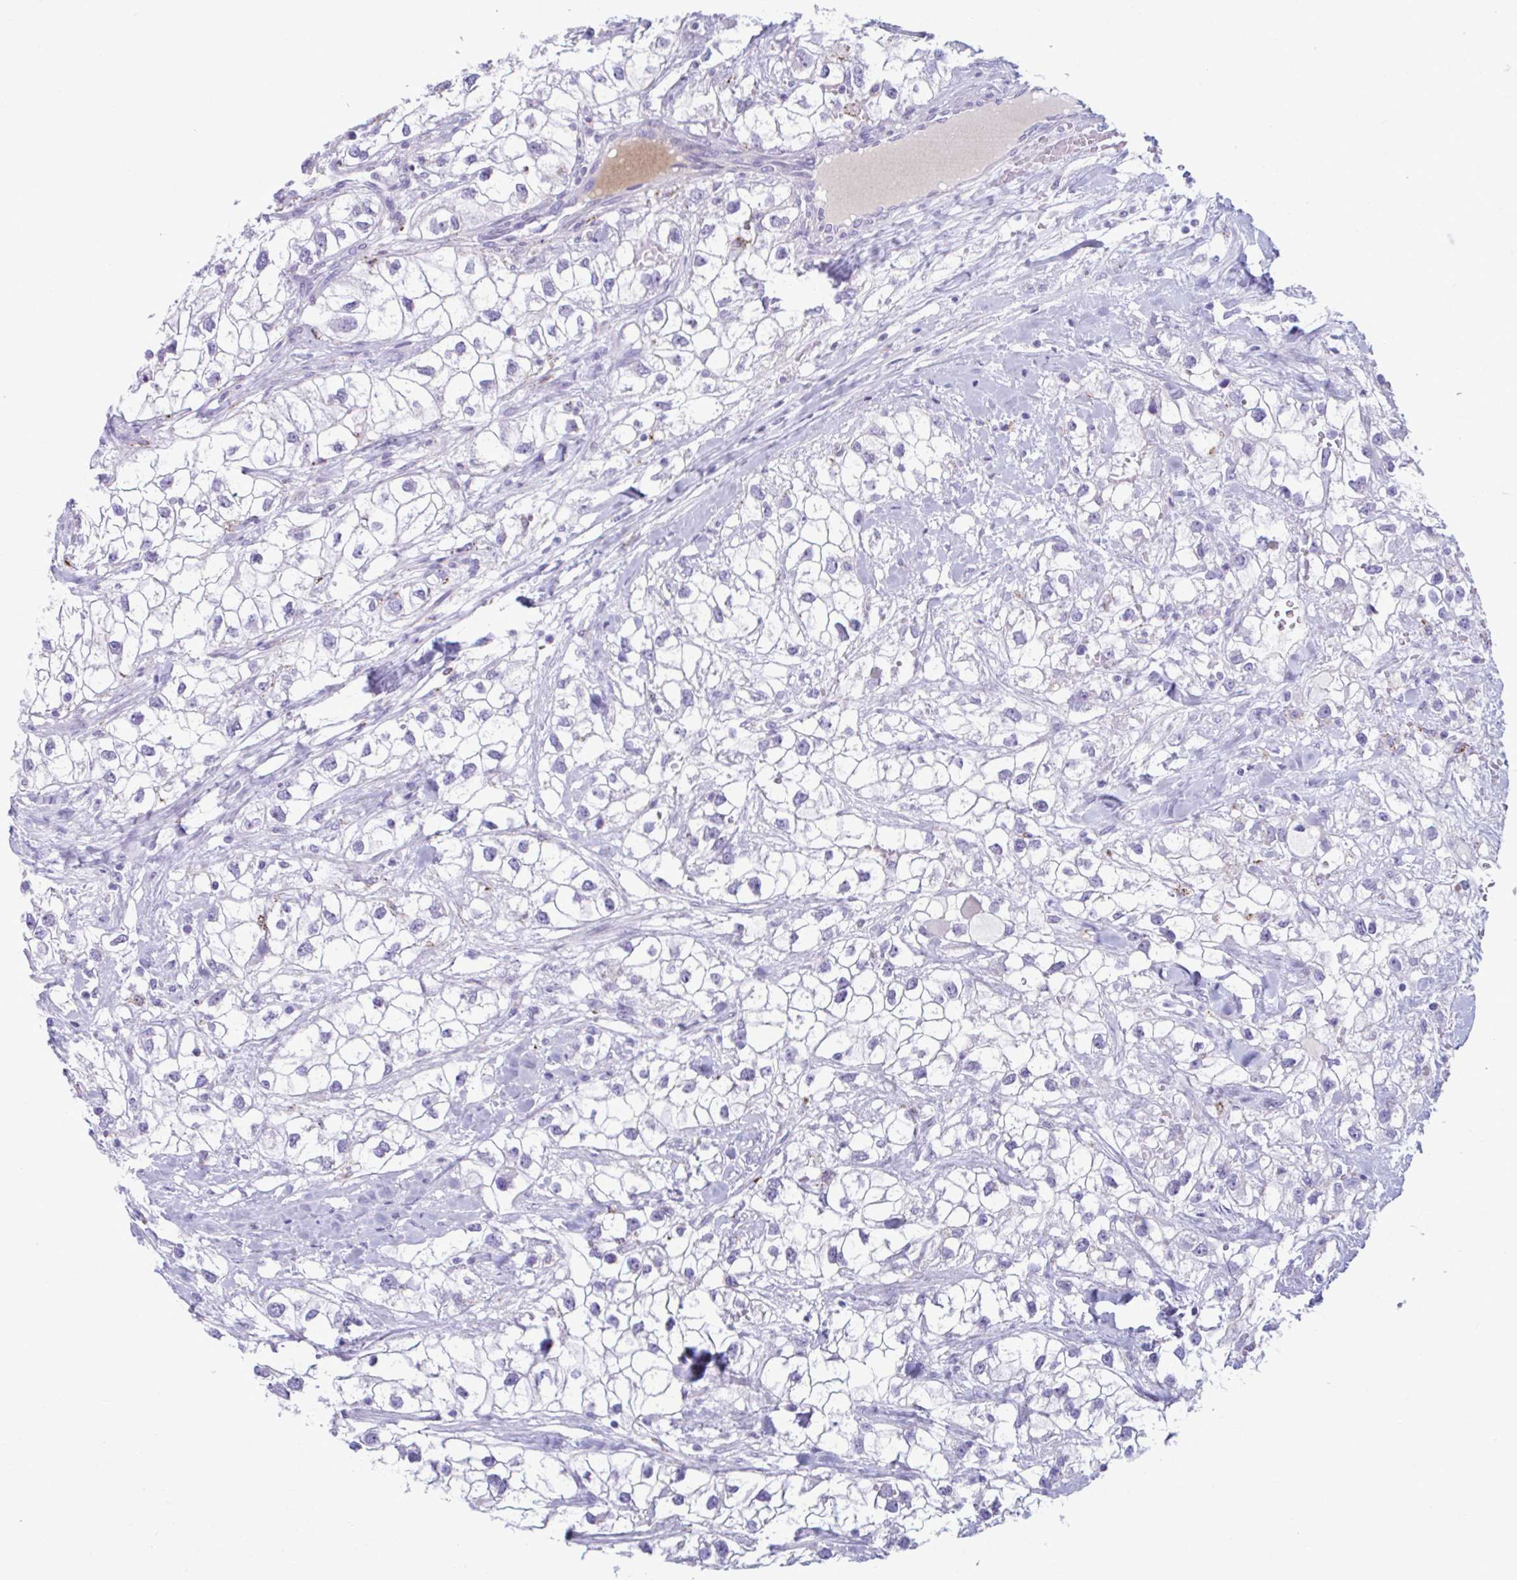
{"staining": {"intensity": "negative", "quantity": "none", "location": "none"}, "tissue": "renal cancer", "cell_type": "Tumor cells", "image_type": "cancer", "snomed": [{"axis": "morphology", "description": "Adenocarcinoma, NOS"}, {"axis": "topography", "description": "Kidney"}], "caption": "The histopathology image exhibits no significant expression in tumor cells of adenocarcinoma (renal). (DAB immunohistochemistry (IHC) visualized using brightfield microscopy, high magnification).", "gene": "C12orf71", "patient": {"sex": "male", "age": 59}}